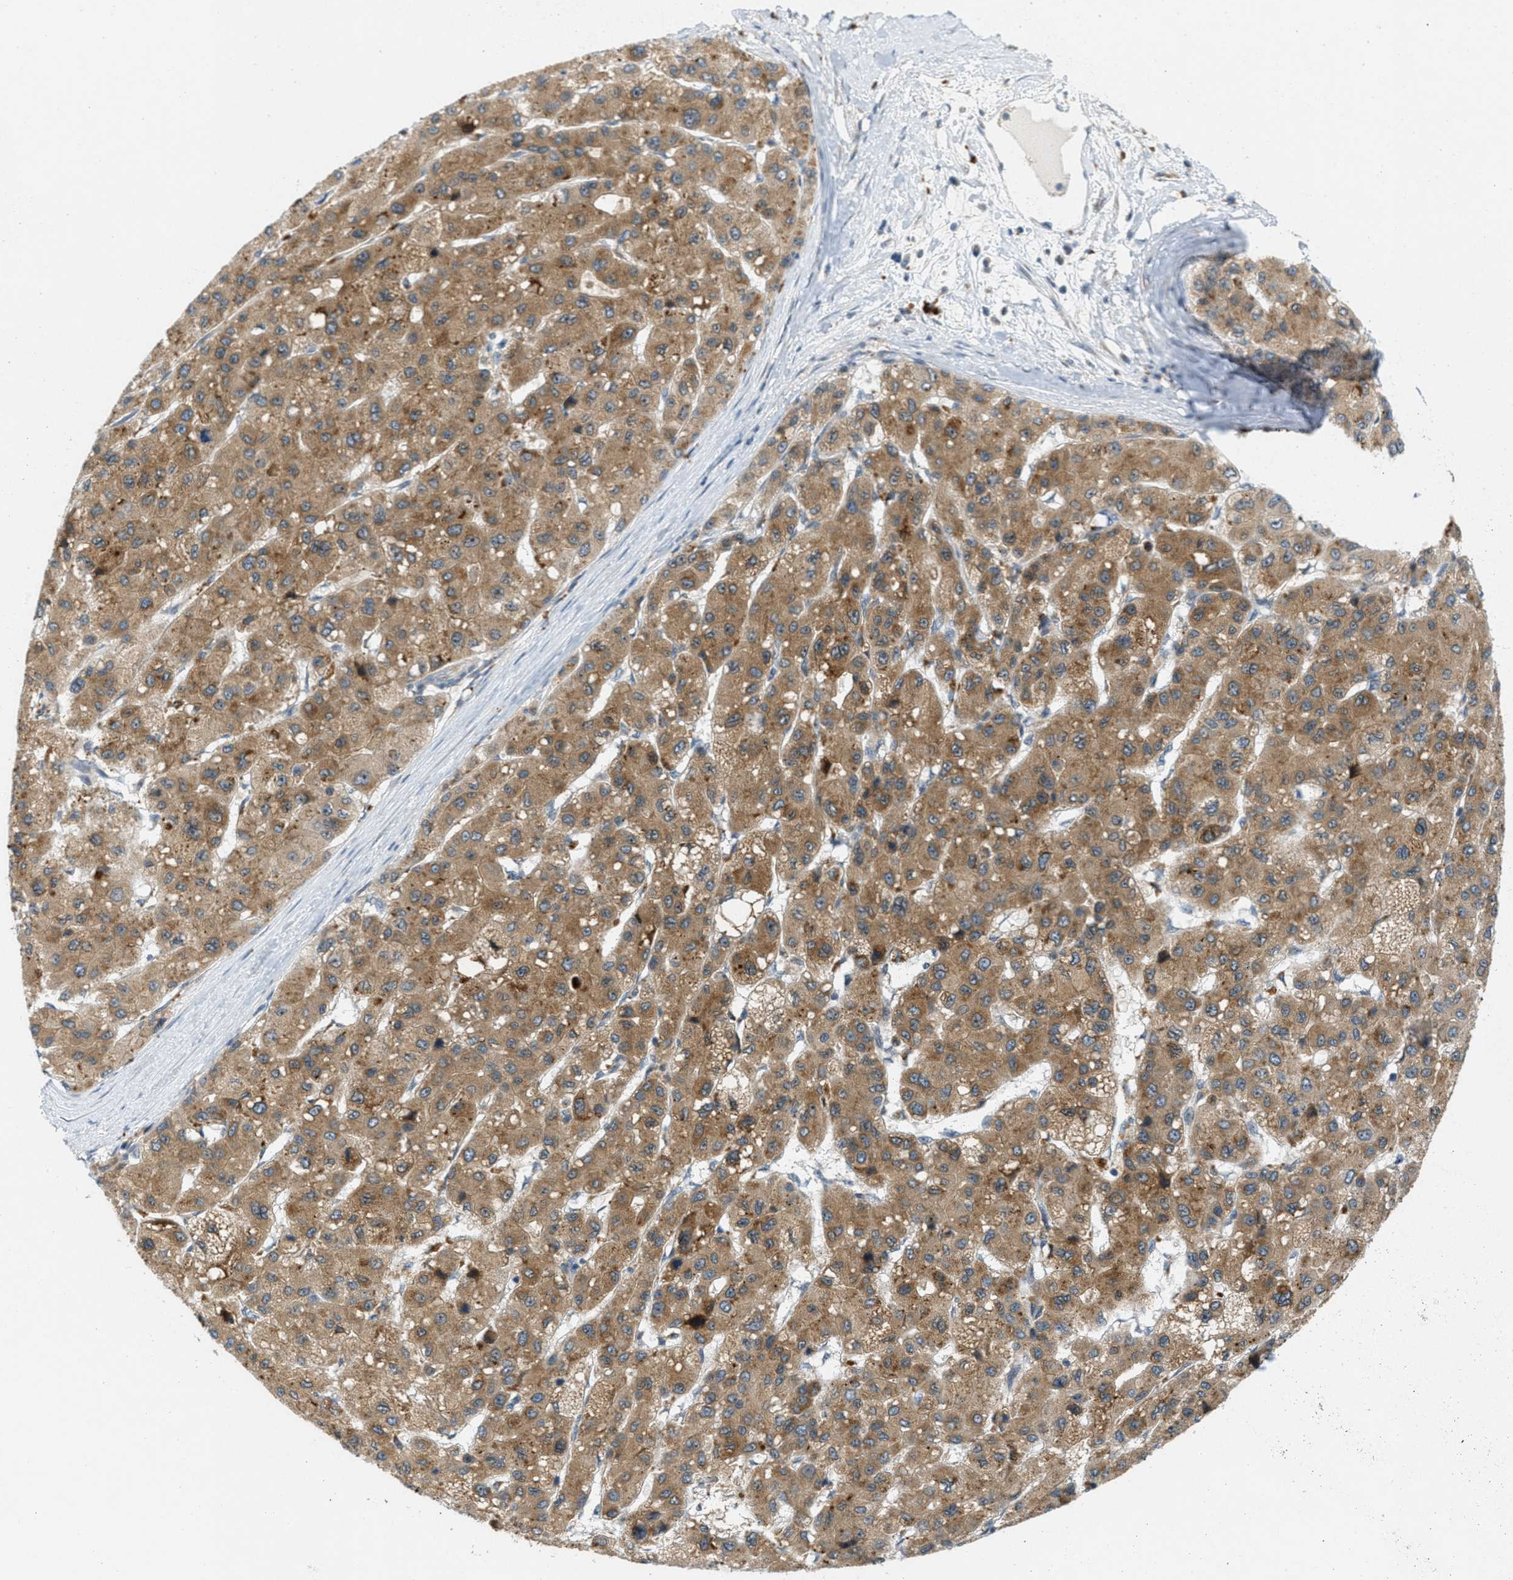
{"staining": {"intensity": "moderate", "quantity": ">75%", "location": "cytoplasmic/membranous"}, "tissue": "liver cancer", "cell_type": "Tumor cells", "image_type": "cancer", "snomed": [{"axis": "morphology", "description": "Carcinoma, Hepatocellular, NOS"}, {"axis": "topography", "description": "Liver"}], "caption": "A high-resolution photomicrograph shows immunohistochemistry staining of liver hepatocellular carcinoma, which demonstrates moderate cytoplasmic/membranous expression in about >75% of tumor cells.", "gene": "SIGMAR1", "patient": {"sex": "male", "age": 80}}